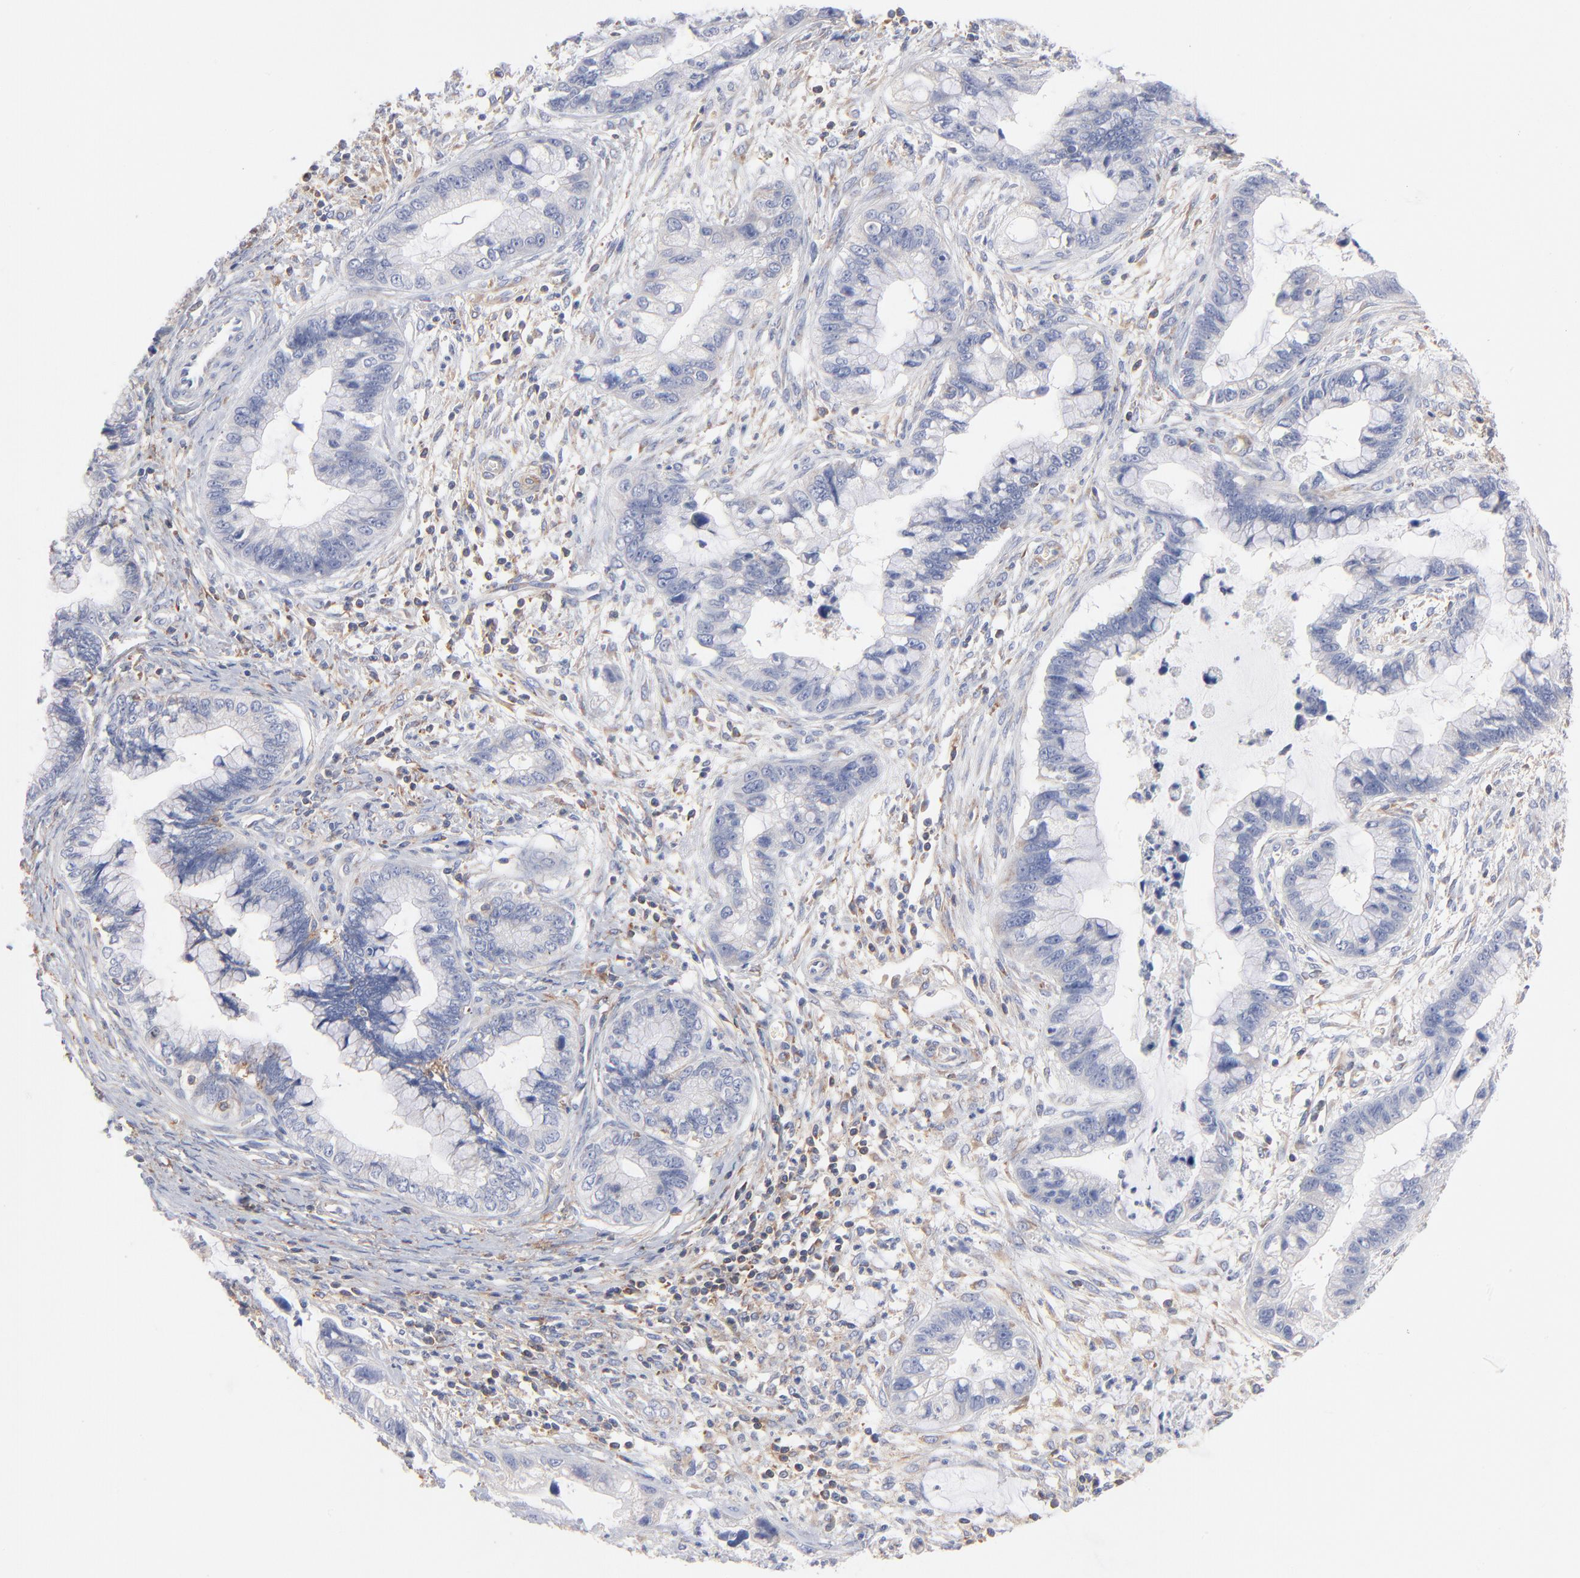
{"staining": {"intensity": "negative", "quantity": "none", "location": "none"}, "tissue": "cervical cancer", "cell_type": "Tumor cells", "image_type": "cancer", "snomed": [{"axis": "morphology", "description": "Adenocarcinoma, NOS"}, {"axis": "topography", "description": "Cervix"}], "caption": "Micrograph shows no significant protein staining in tumor cells of cervical cancer (adenocarcinoma). (DAB (3,3'-diaminobenzidine) immunohistochemistry (IHC) with hematoxylin counter stain).", "gene": "SEPTIN6", "patient": {"sex": "female", "age": 44}}